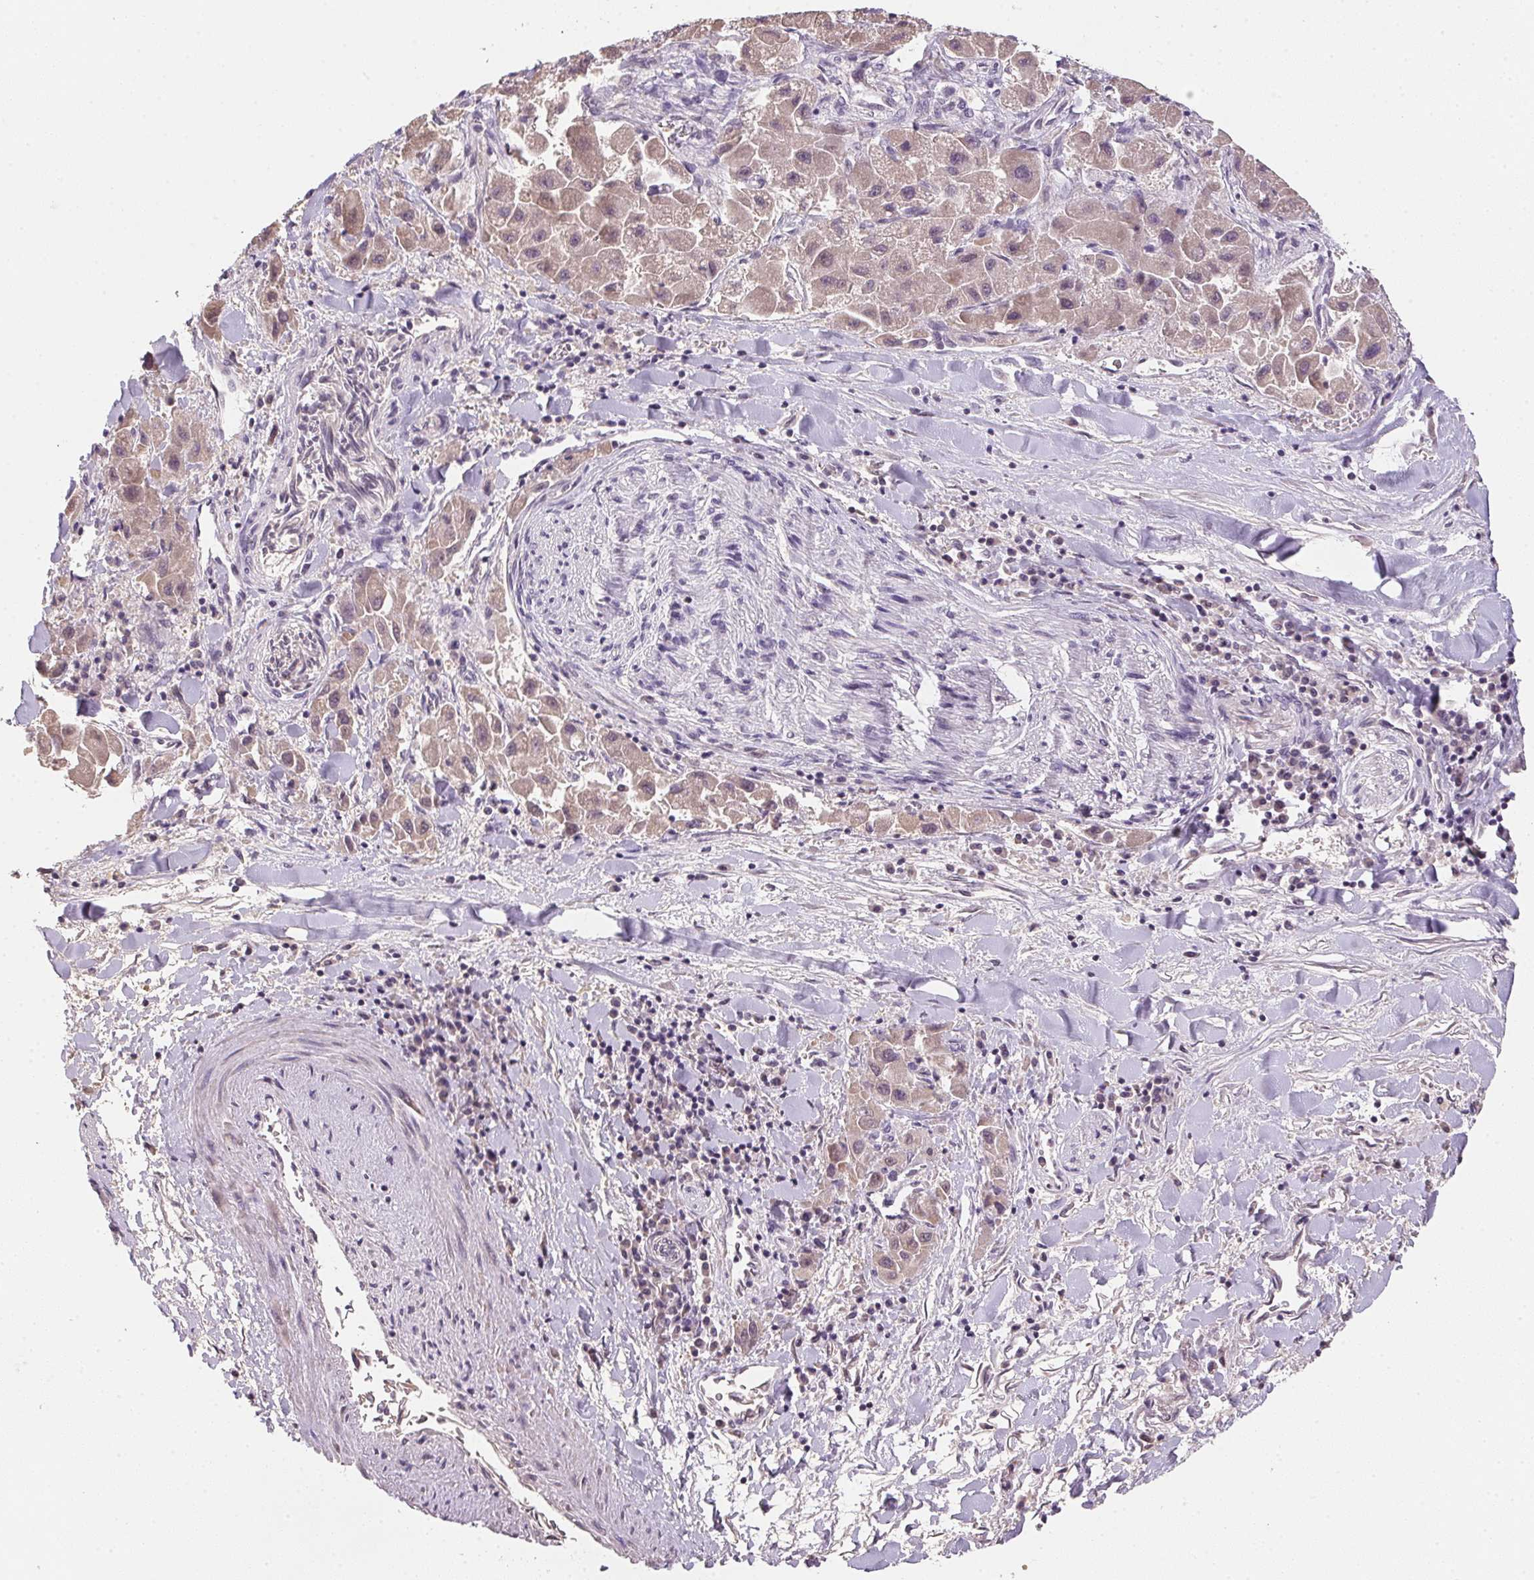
{"staining": {"intensity": "weak", "quantity": ">75%", "location": "cytoplasmic/membranous"}, "tissue": "liver cancer", "cell_type": "Tumor cells", "image_type": "cancer", "snomed": [{"axis": "morphology", "description": "Carcinoma, Hepatocellular, NOS"}, {"axis": "topography", "description": "Liver"}], "caption": "An immunohistochemistry micrograph of neoplastic tissue is shown. Protein staining in brown labels weak cytoplasmic/membranous positivity in liver hepatocellular carcinoma within tumor cells.", "gene": "ALDH8A1", "patient": {"sex": "male", "age": 24}}